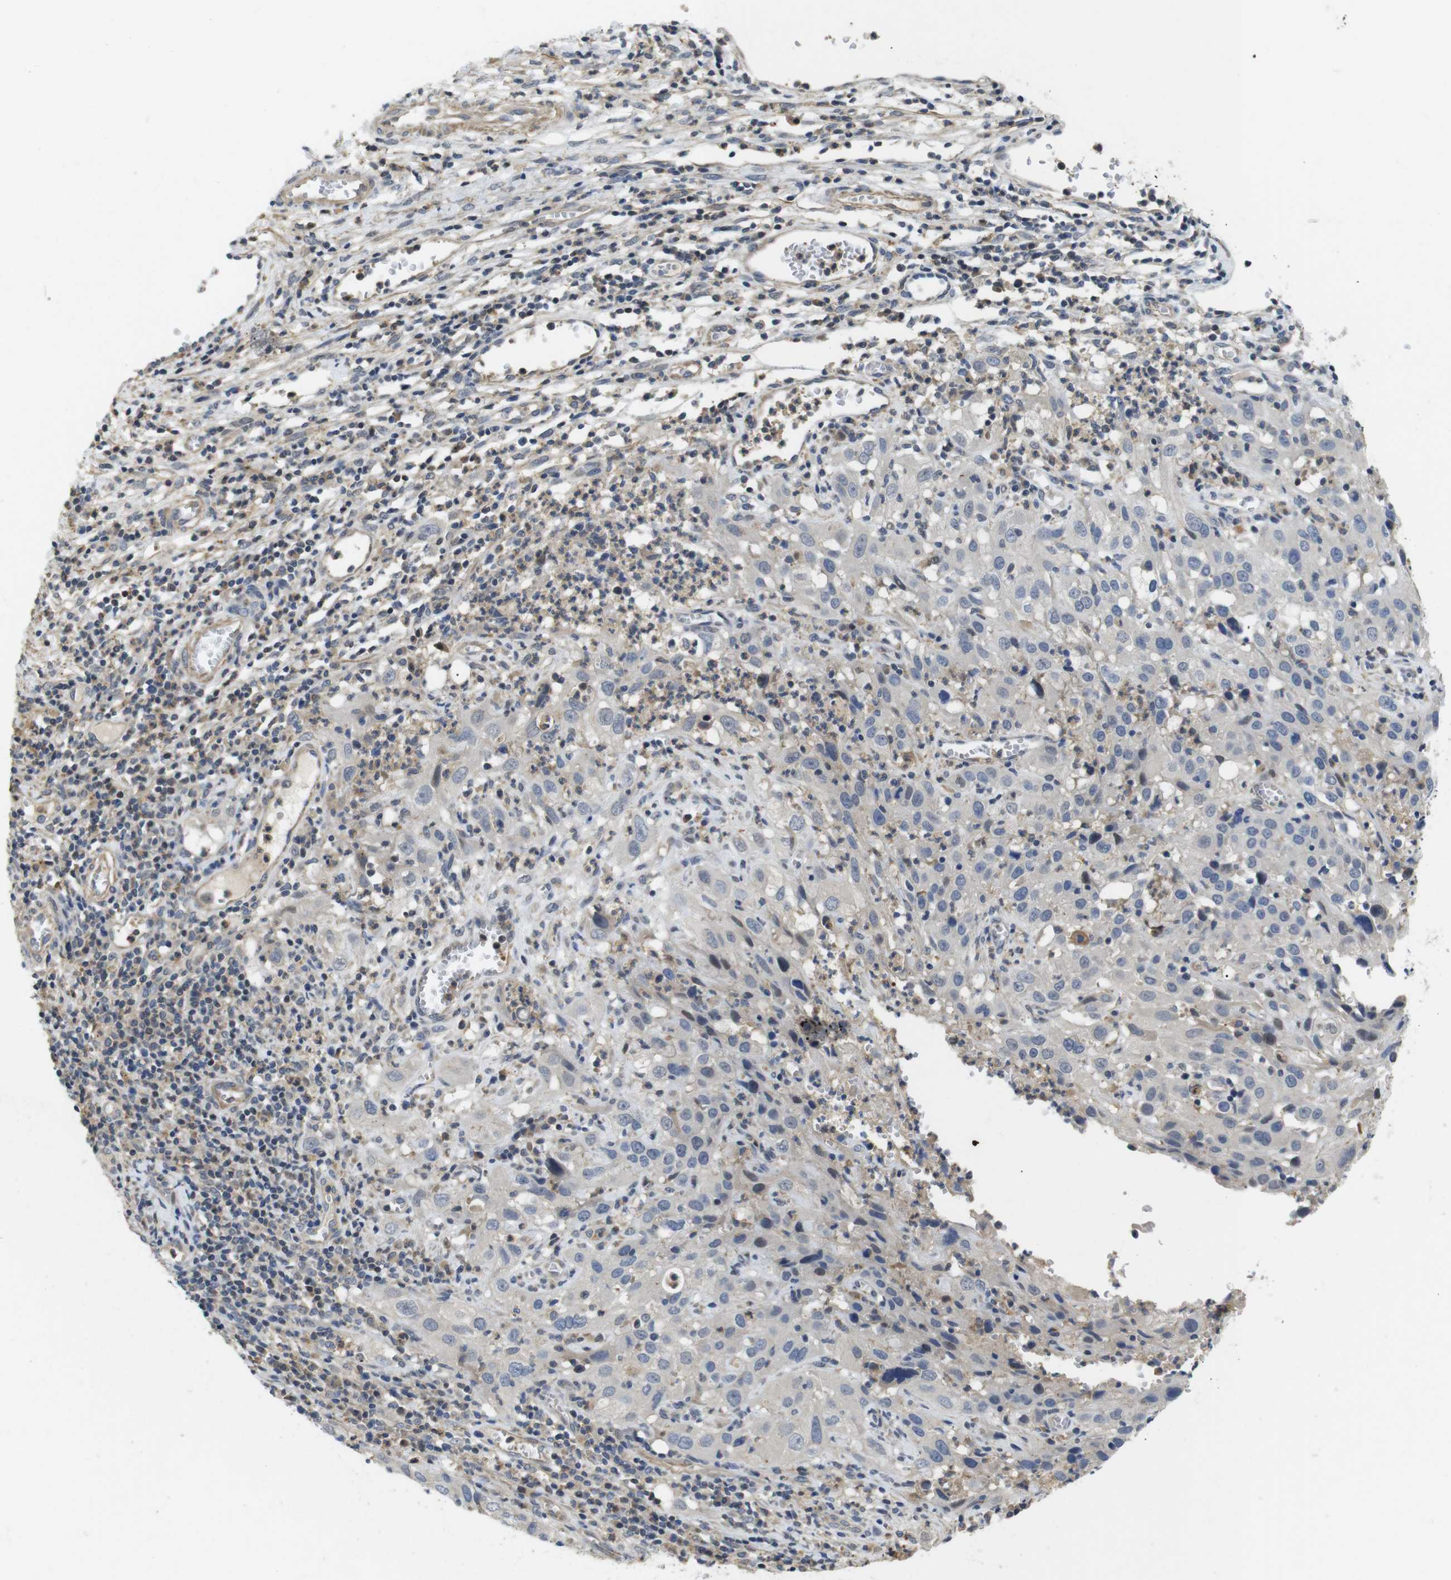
{"staining": {"intensity": "weak", "quantity": "<25%", "location": "nuclear"}, "tissue": "cervical cancer", "cell_type": "Tumor cells", "image_type": "cancer", "snomed": [{"axis": "morphology", "description": "Squamous cell carcinoma, NOS"}, {"axis": "topography", "description": "Cervix"}], "caption": "Tumor cells show no significant protein staining in squamous cell carcinoma (cervical). (Immunohistochemistry, brightfield microscopy, high magnification).", "gene": "FNTA", "patient": {"sex": "female", "age": 32}}